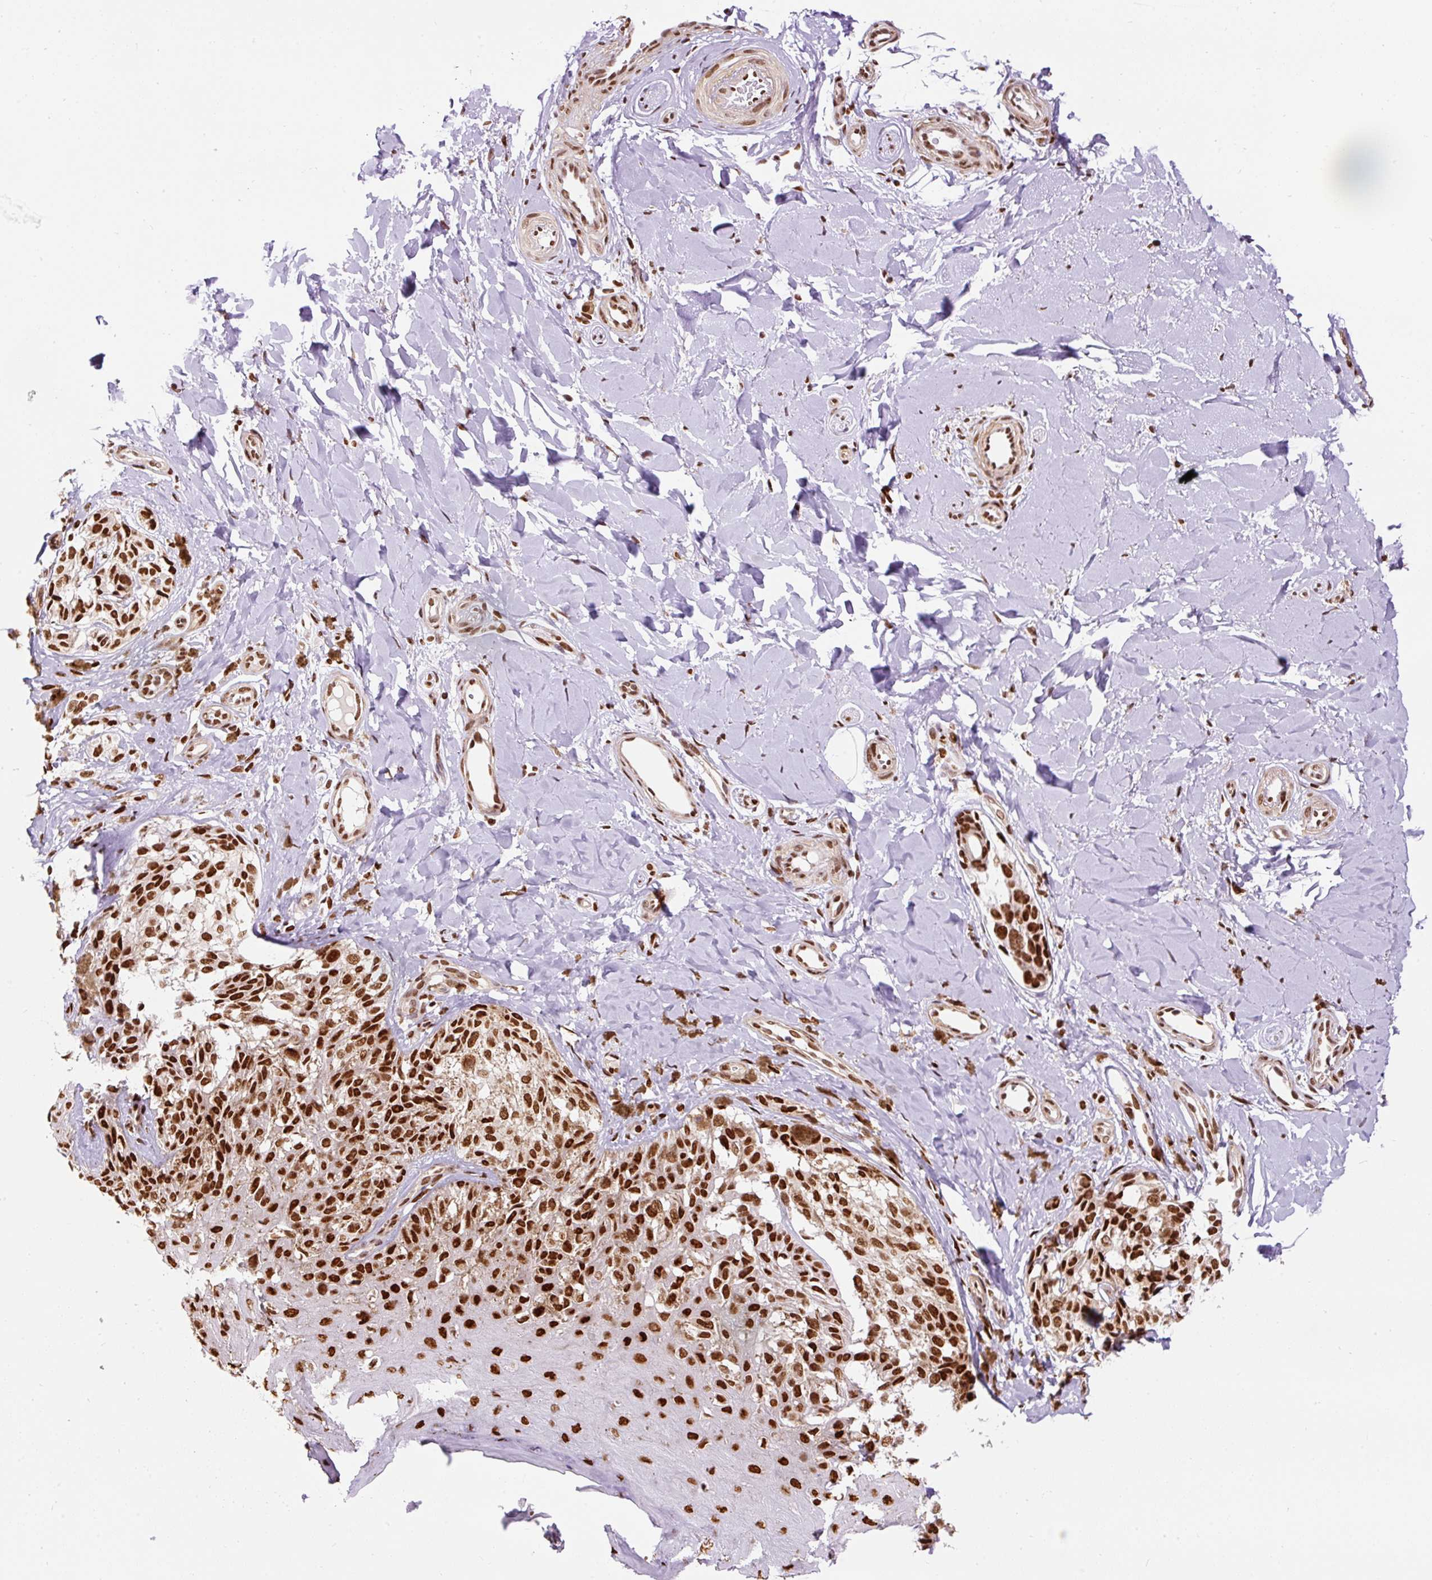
{"staining": {"intensity": "strong", "quantity": ">75%", "location": "nuclear"}, "tissue": "melanoma", "cell_type": "Tumor cells", "image_type": "cancer", "snomed": [{"axis": "morphology", "description": "Malignant melanoma, NOS"}, {"axis": "topography", "description": "Skin"}], "caption": "Immunohistochemistry (DAB (3,3'-diaminobenzidine)) staining of human malignant melanoma displays strong nuclear protein positivity in approximately >75% of tumor cells. (DAB IHC, brown staining for protein, blue staining for nuclei).", "gene": "HNRNPC", "patient": {"sex": "female", "age": 65}}